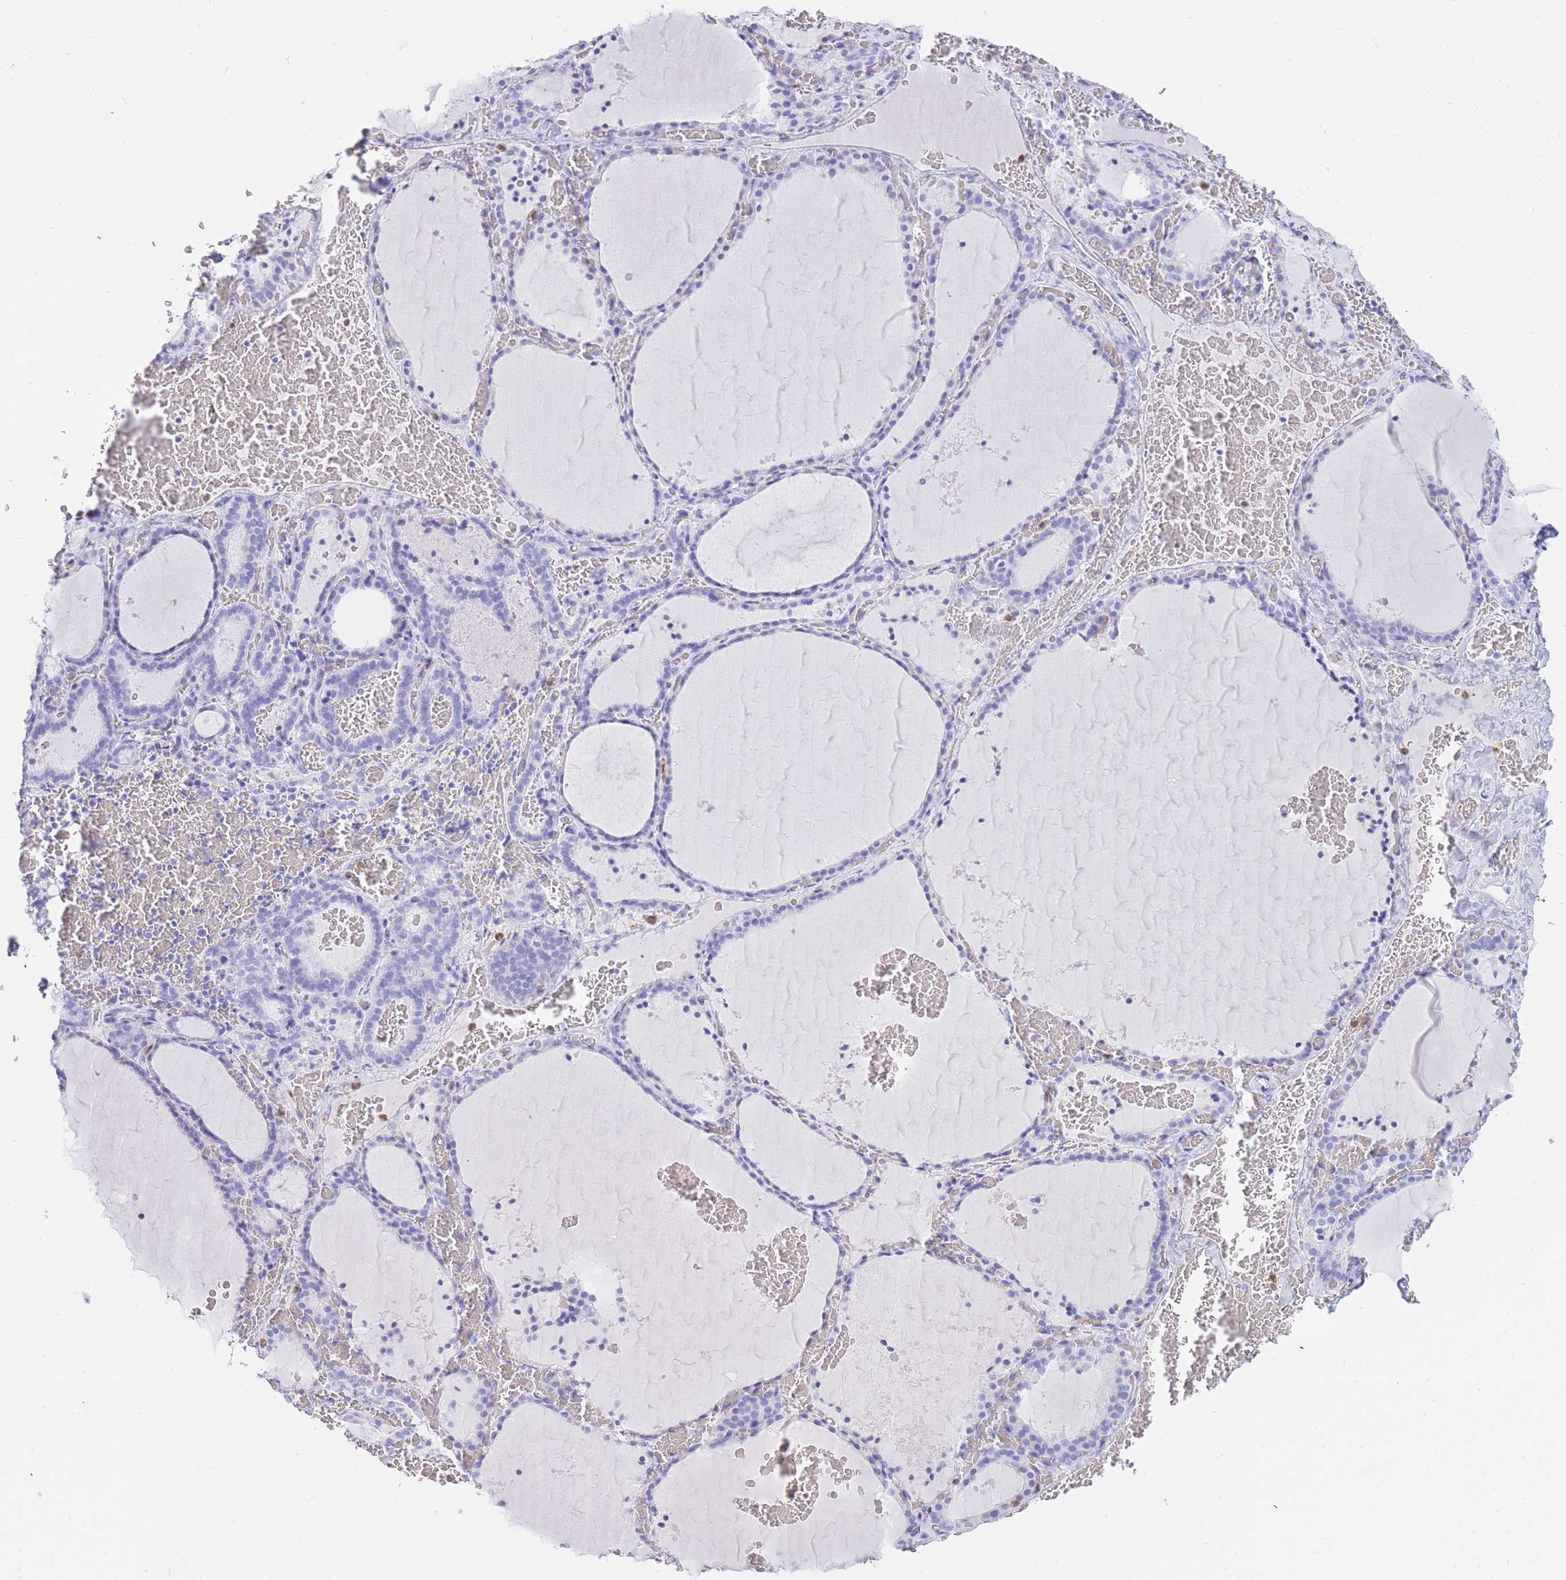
{"staining": {"intensity": "negative", "quantity": "none", "location": "none"}, "tissue": "thyroid gland", "cell_type": "Glandular cells", "image_type": "normal", "snomed": [{"axis": "morphology", "description": "Normal tissue, NOS"}, {"axis": "topography", "description": "Thyroid gland"}], "caption": "This photomicrograph is of unremarkable thyroid gland stained with immunohistochemistry (IHC) to label a protein in brown with the nuclei are counter-stained blue. There is no expression in glandular cells.", "gene": "HERC1", "patient": {"sex": "female", "age": 39}}